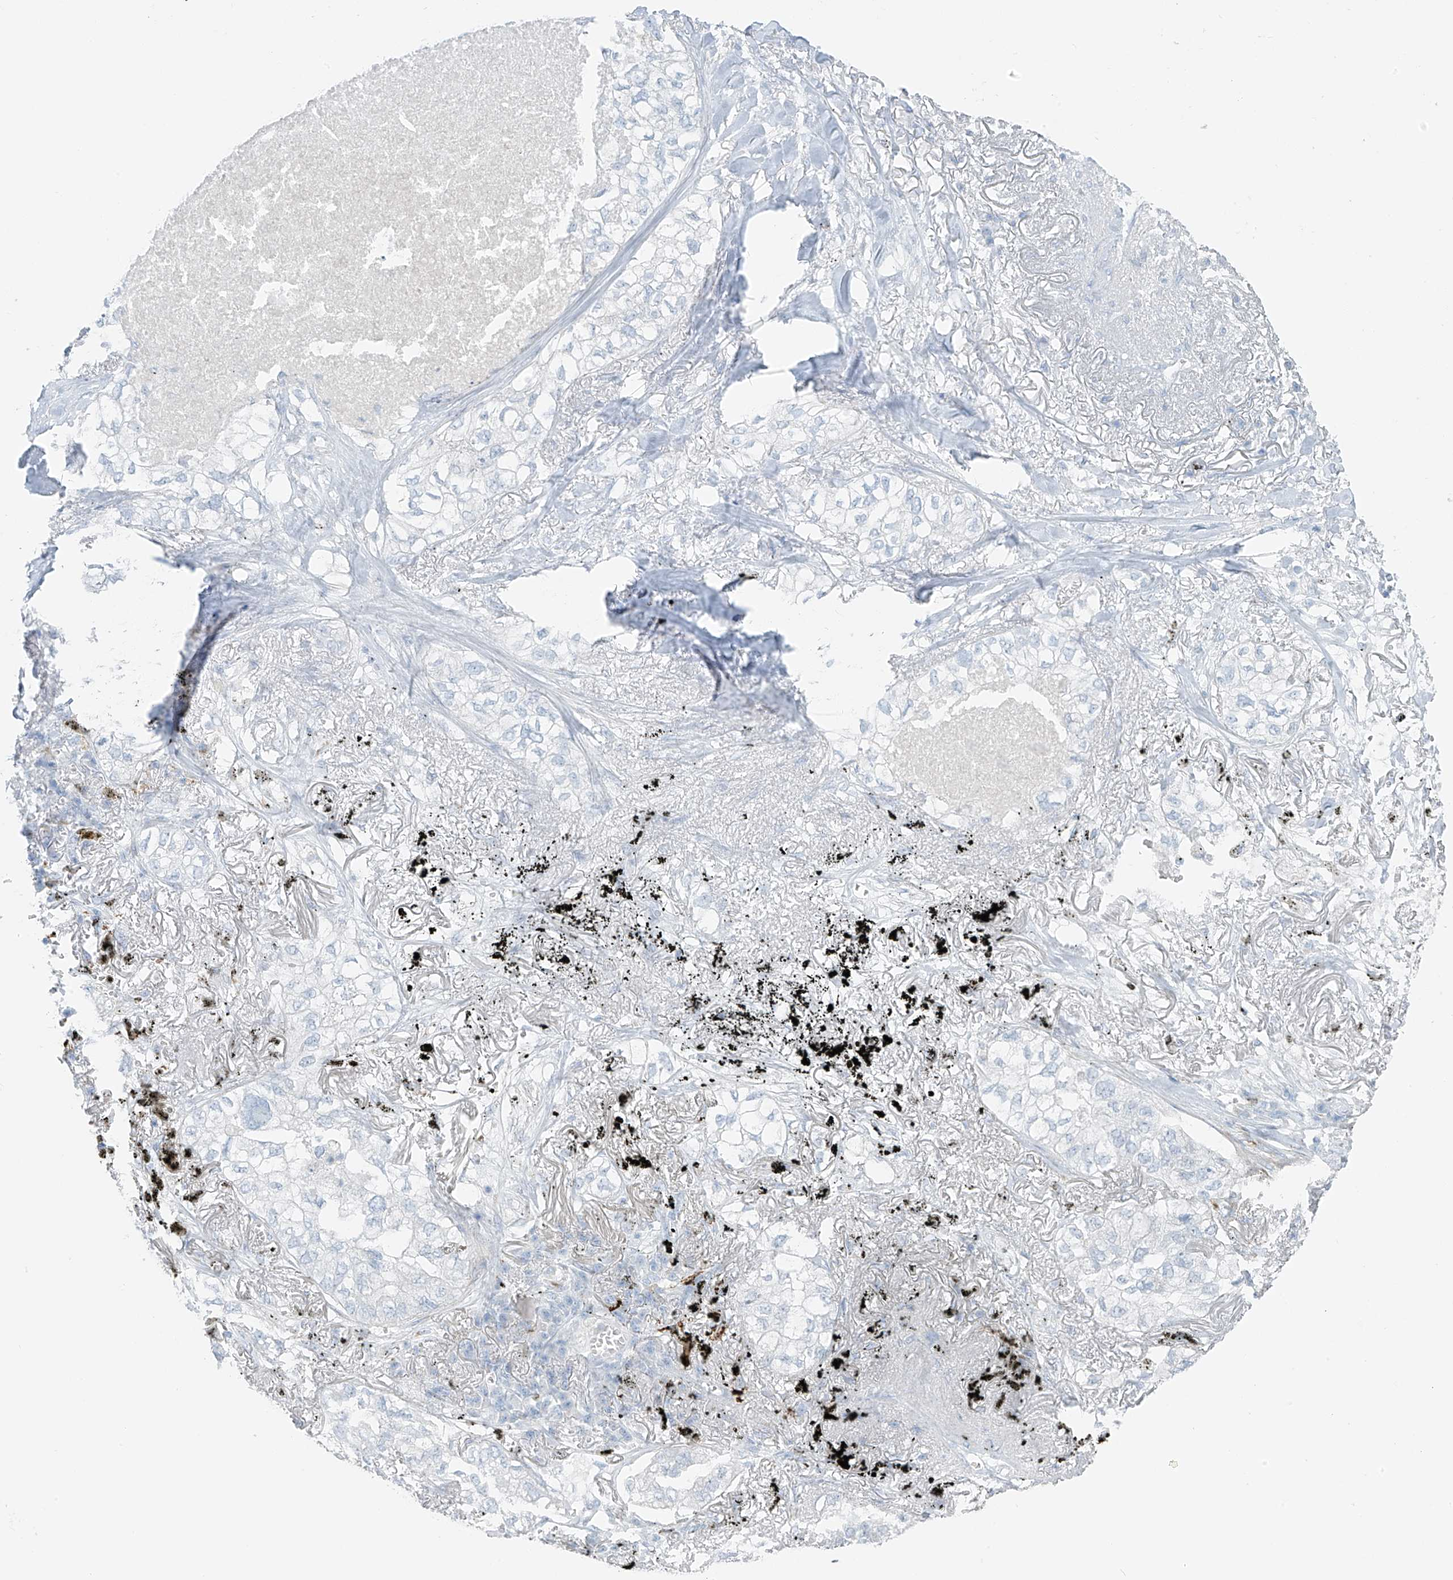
{"staining": {"intensity": "negative", "quantity": "none", "location": "none"}, "tissue": "lung cancer", "cell_type": "Tumor cells", "image_type": "cancer", "snomed": [{"axis": "morphology", "description": "Adenocarcinoma, NOS"}, {"axis": "topography", "description": "Lung"}], "caption": "A high-resolution micrograph shows IHC staining of adenocarcinoma (lung), which shows no significant positivity in tumor cells.", "gene": "SLC25A43", "patient": {"sex": "male", "age": 65}}